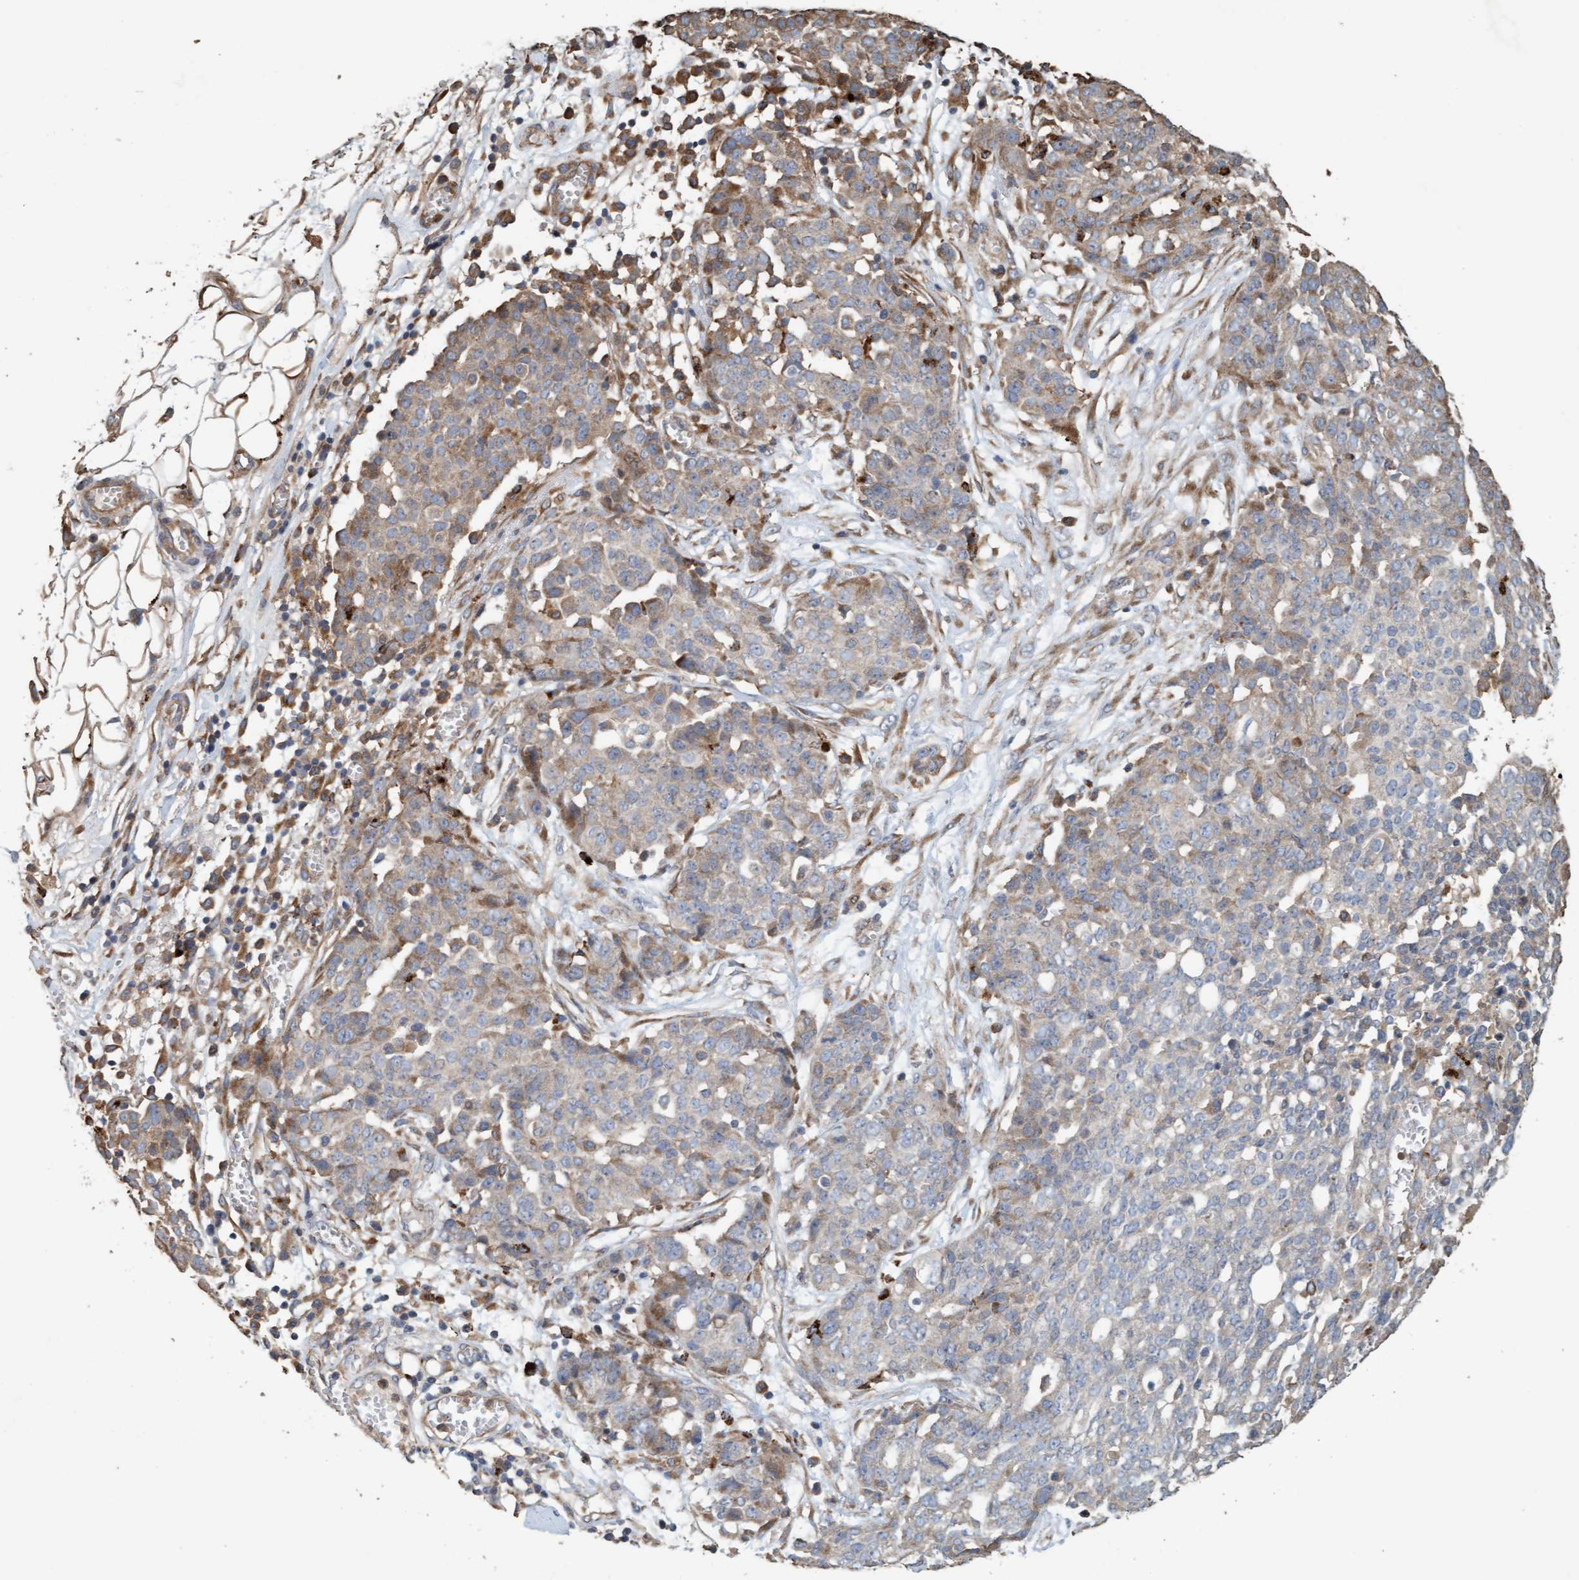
{"staining": {"intensity": "weak", "quantity": "<25%", "location": "cytoplasmic/membranous"}, "tissue": "ovarian cancer", "cell_type": "Tumor cells", "image_type": "cancer", "snomed": [{"axis": "morphology", "description": "Cystadenocarcinoma, serous, NOS"}, {"axis": "topography", "description": "Soft tissue"}, {"axis": "topography", "description": "Ovary"}], "caption": "Serous cystadenocarcinoma (ovarian) stained for a protein using immunohistochemistry (IHC) demonstrates no staining tumor cells.", "gene": "LONRF1", "patient": {"sex": "female", "age": 57}}